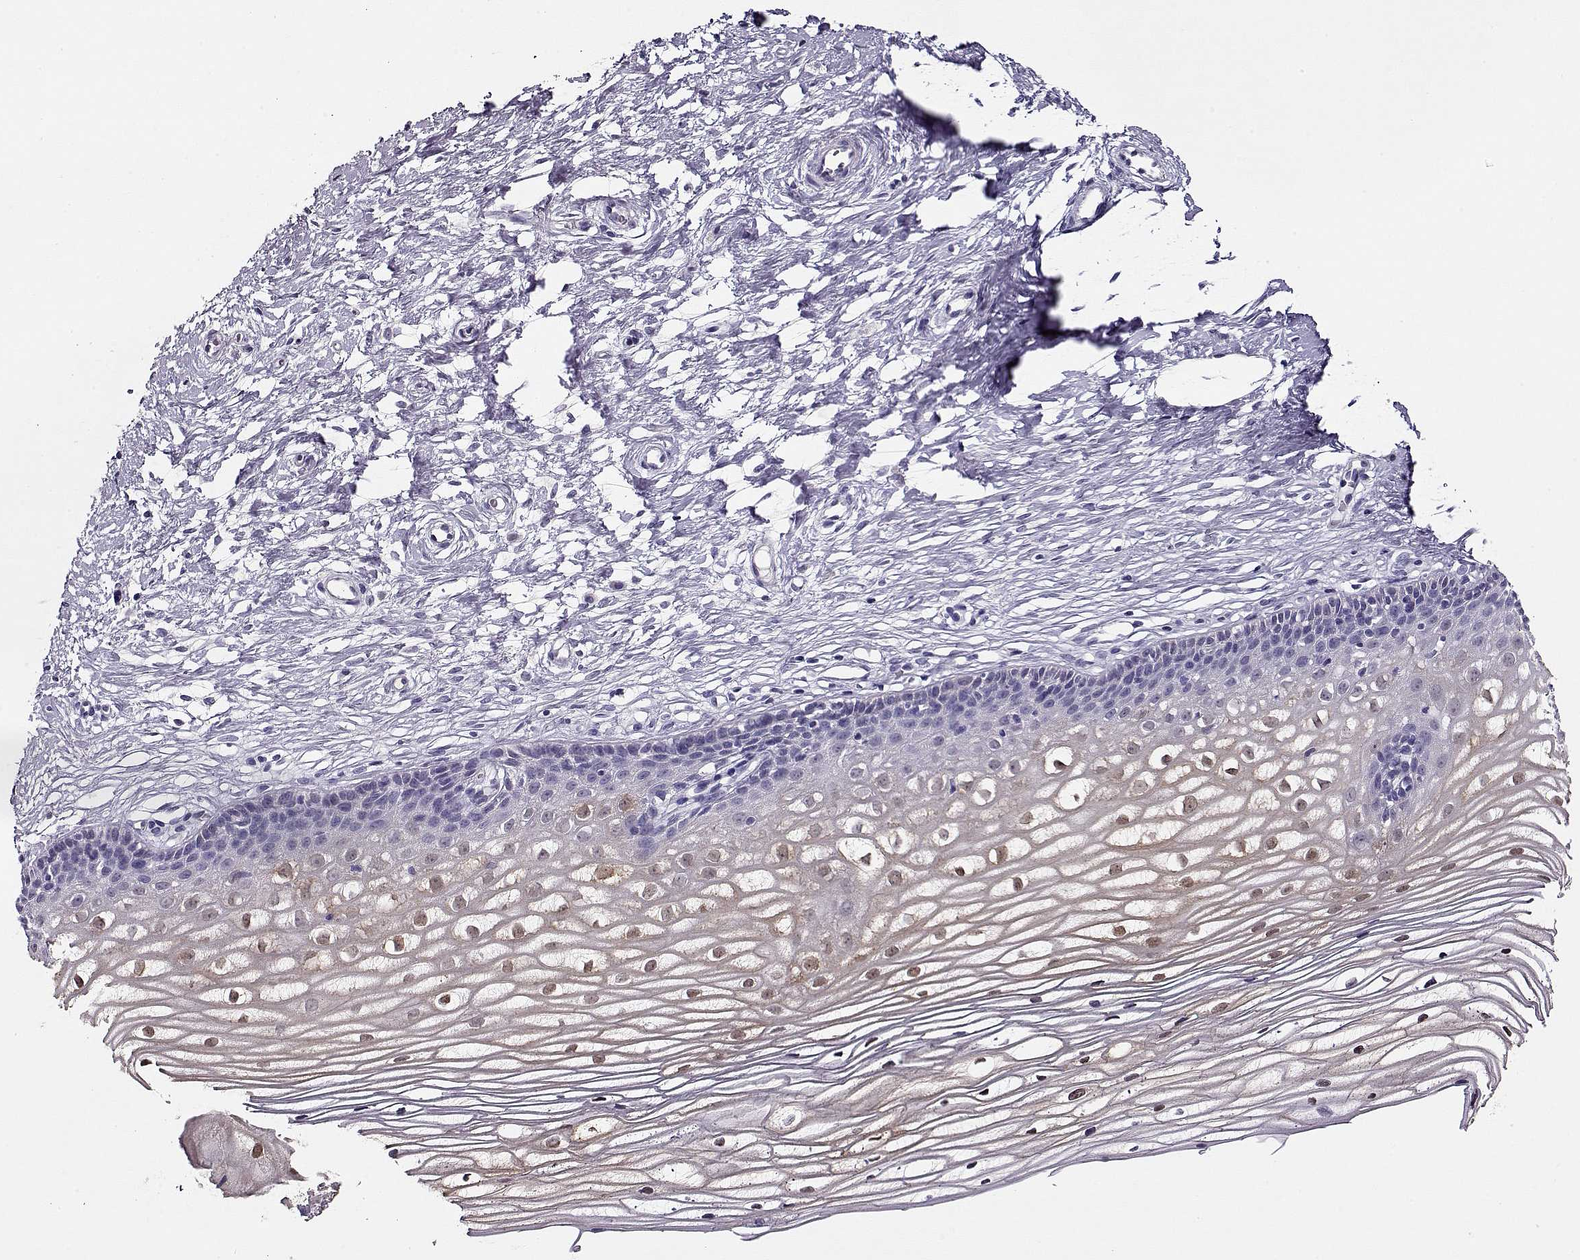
{"staining": {"intensity": "negative", "quantity": "none", "location": "none"}, "tissue": "cervix", "cell_type": "Glandular cells", "image_type": "normal", "snomed": [{"axis": "morphology", "description": "Normal tissue, NOS"}, {"axis": "topography", "description": "Cervix"}], "caption": "Immunohistochemical staining of unremarkable cervix demonstrates no significant positivity in glandular cells. (Brightfield microscopy of DAB (3,3'-diaminobenzidine) IHC at high magnification).", "gene": "CCR8", "patient": {"sex": "female", "age": 40}}